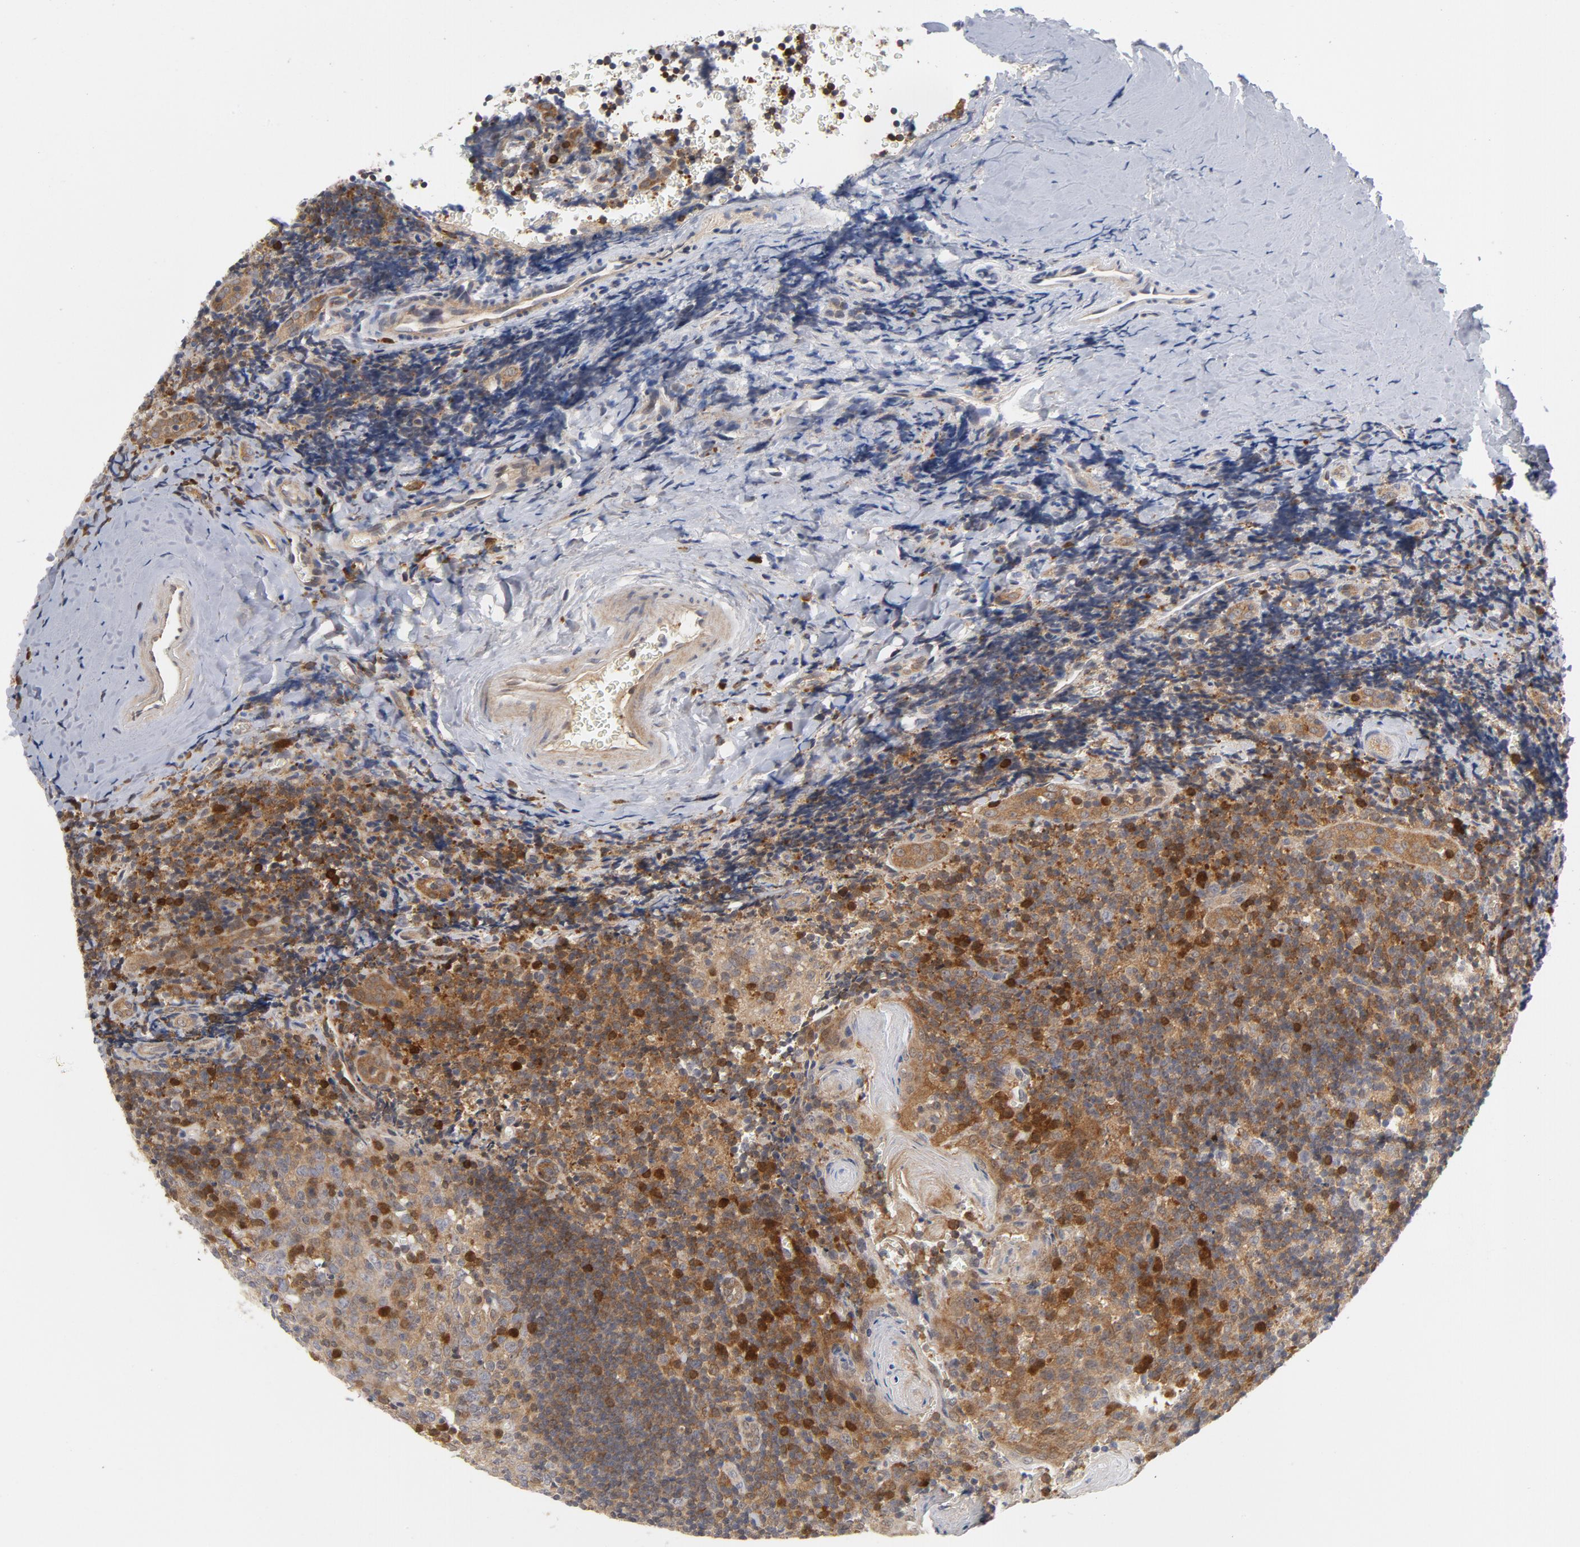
{"staining": {"intensity": "weak", "quantity": ">75%", "location": "cytoplasmic/membranous"}, "tissue": "tonsil", "cell_type": "Germinal center cells", "image_type": "normal", "snomed": [{"axis": "morphology", "description": "Normal tissue, NOS"}, {"axis": "topography", "description": "Tonsil"}], "caption": "An immunohistochemistry (IHC) photomicrograph of normal tissue is shown. Protein staining in brown labels weak cytoplasmic/membranous positivity in tonsil within germinal center cells.", "gene": "TRADD", "patient": {"sex": "male", "age": 20}}